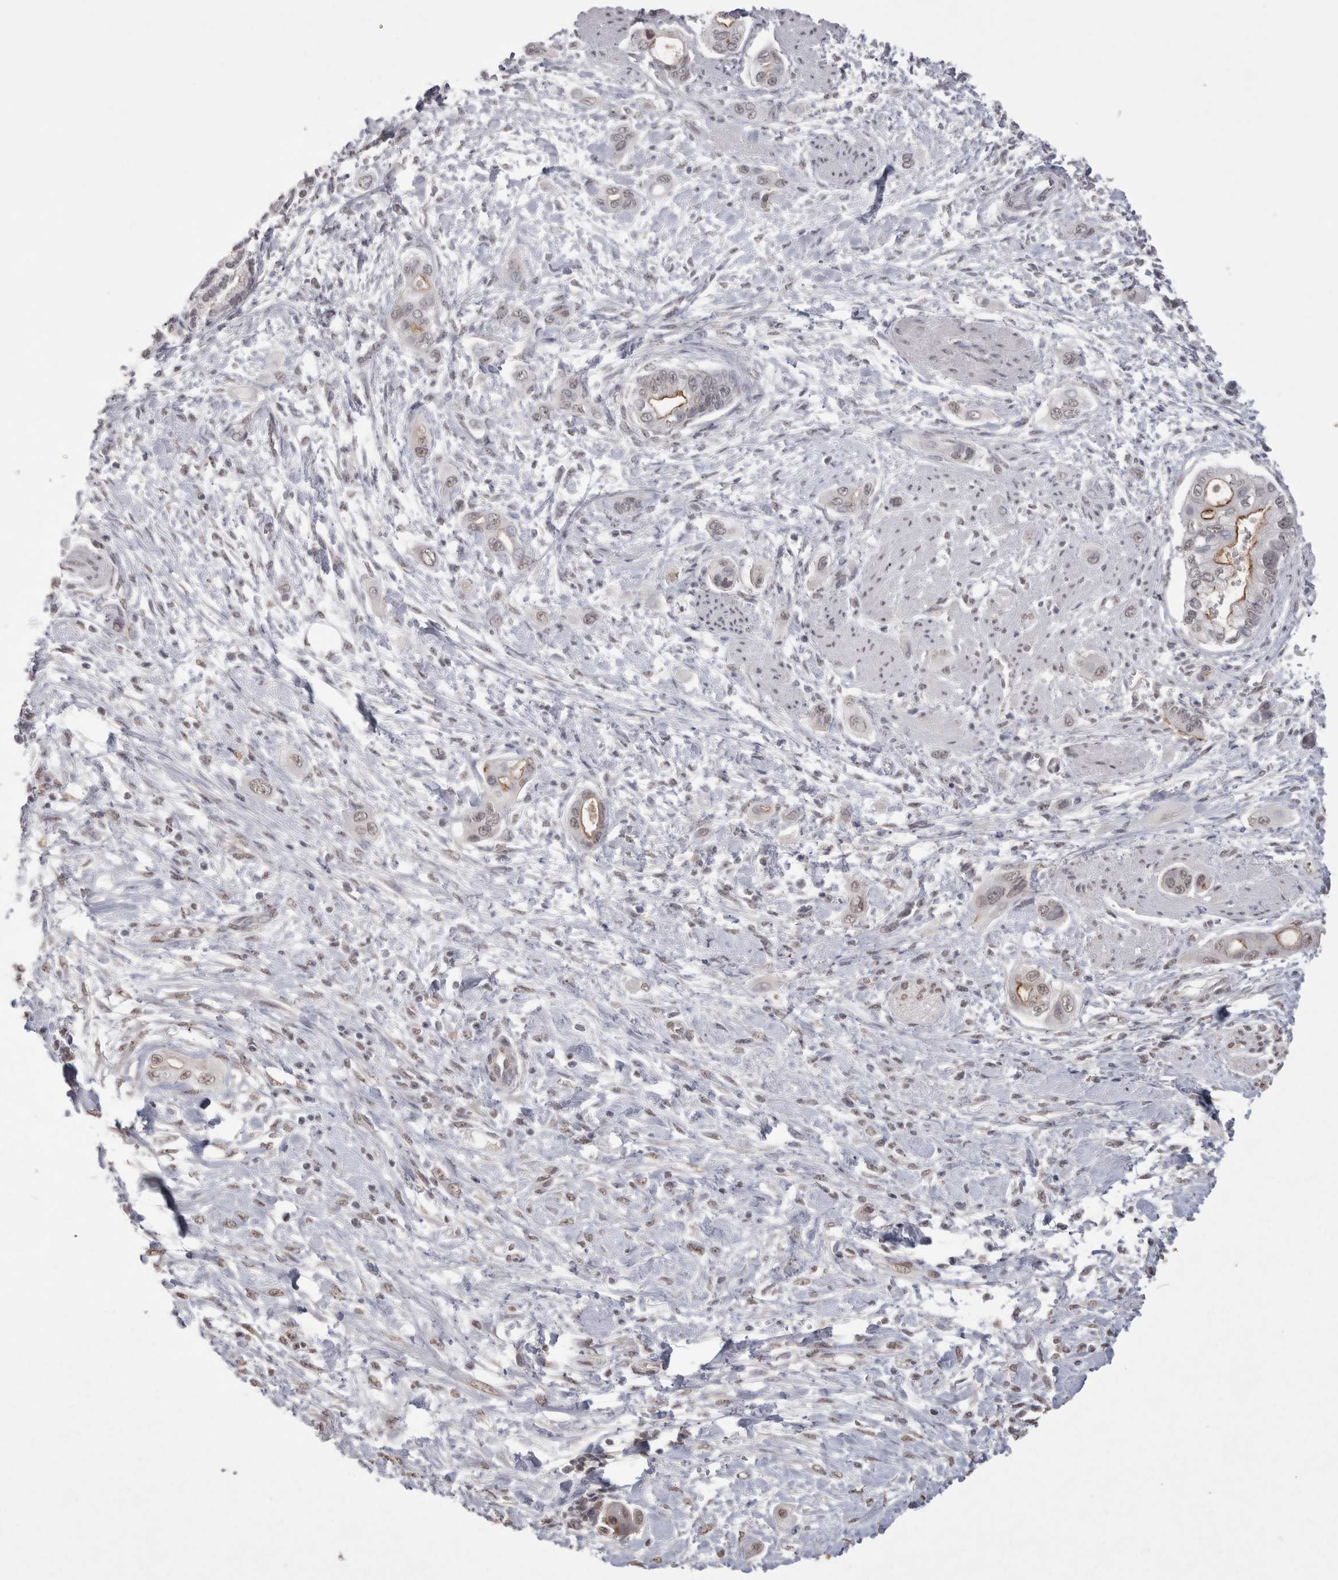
{"staining": {"intensity": "weak", "quantity": ">75%", "location": "cytoplasmic/membranous,nuclear"}, "tissue": "pancreatic cancer", "cell_type": "Tumor cells", "image_type": "cancer", "snomed": [{"axis": "morphology", "description": "Adenocarcinoma, NOS"}, {"axis": "topography", "description": "Pancreas"}], "caption": "Immunohistochemical staining of pancreatic cancer (adenocarcinoma) exhibits weak cytoplasmic/membranous and nuclear protein staining in about >75% of tumor cells.", "gene": "DDX4", "patient": {"sex": "male", "age": 59}}